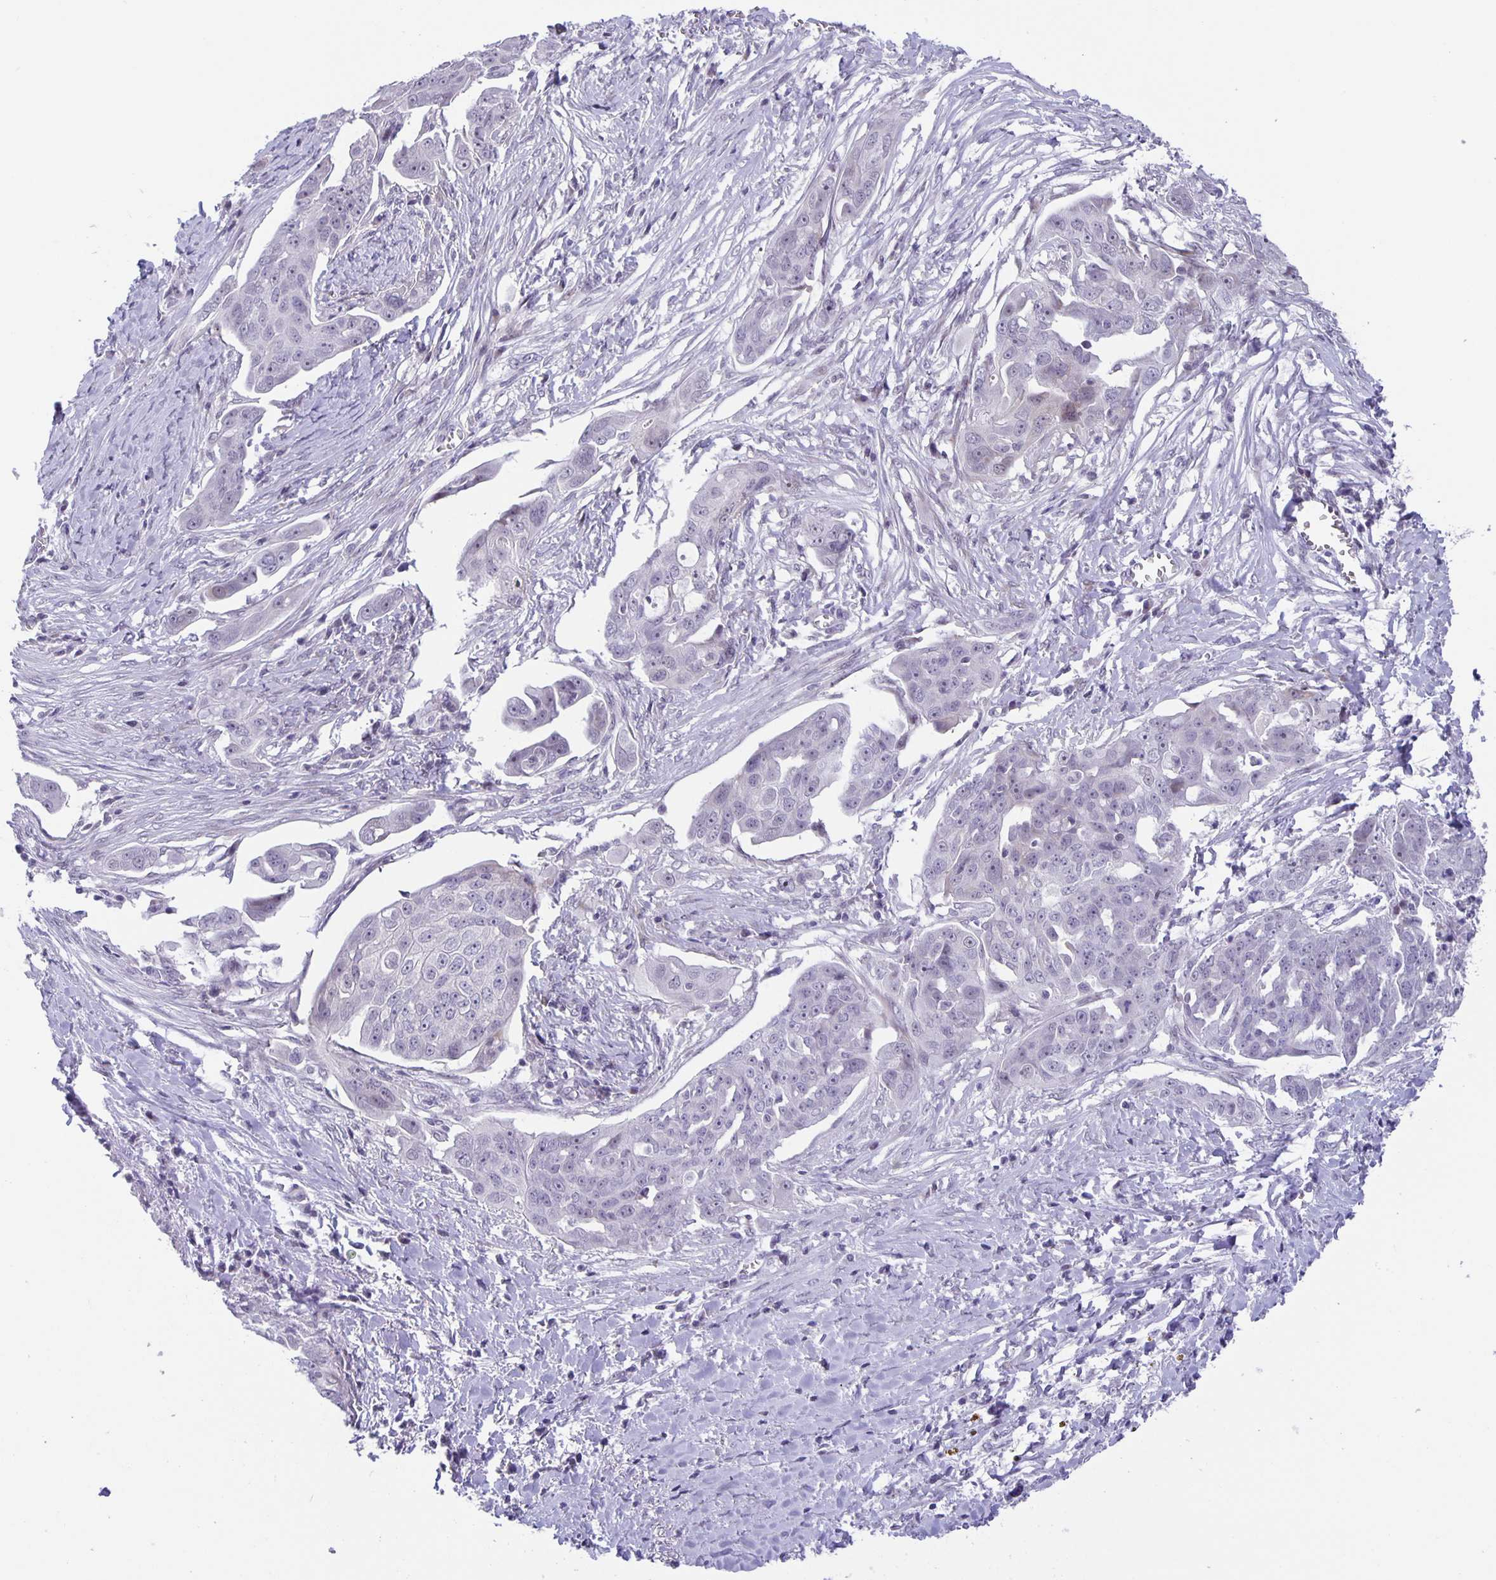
{"staining": {"intensity": "negative", "quantity": "none", "location": "none"}, "tissue": "ovarian cancer", "cell_type": "Tumor cells", "image_type": "cancer", "snomed": [{"axis": "morphology", "description": "Carcinoma, endometroid"}, {"axis": "topography", "description": "Ovary"}], "caption": "The micrograph demonstrates no significant positivity in tumor cells of endometroid carcinoma (ovarian).", "gene": "PHRF1", "patient": {"sex": "female", "age": 70}}